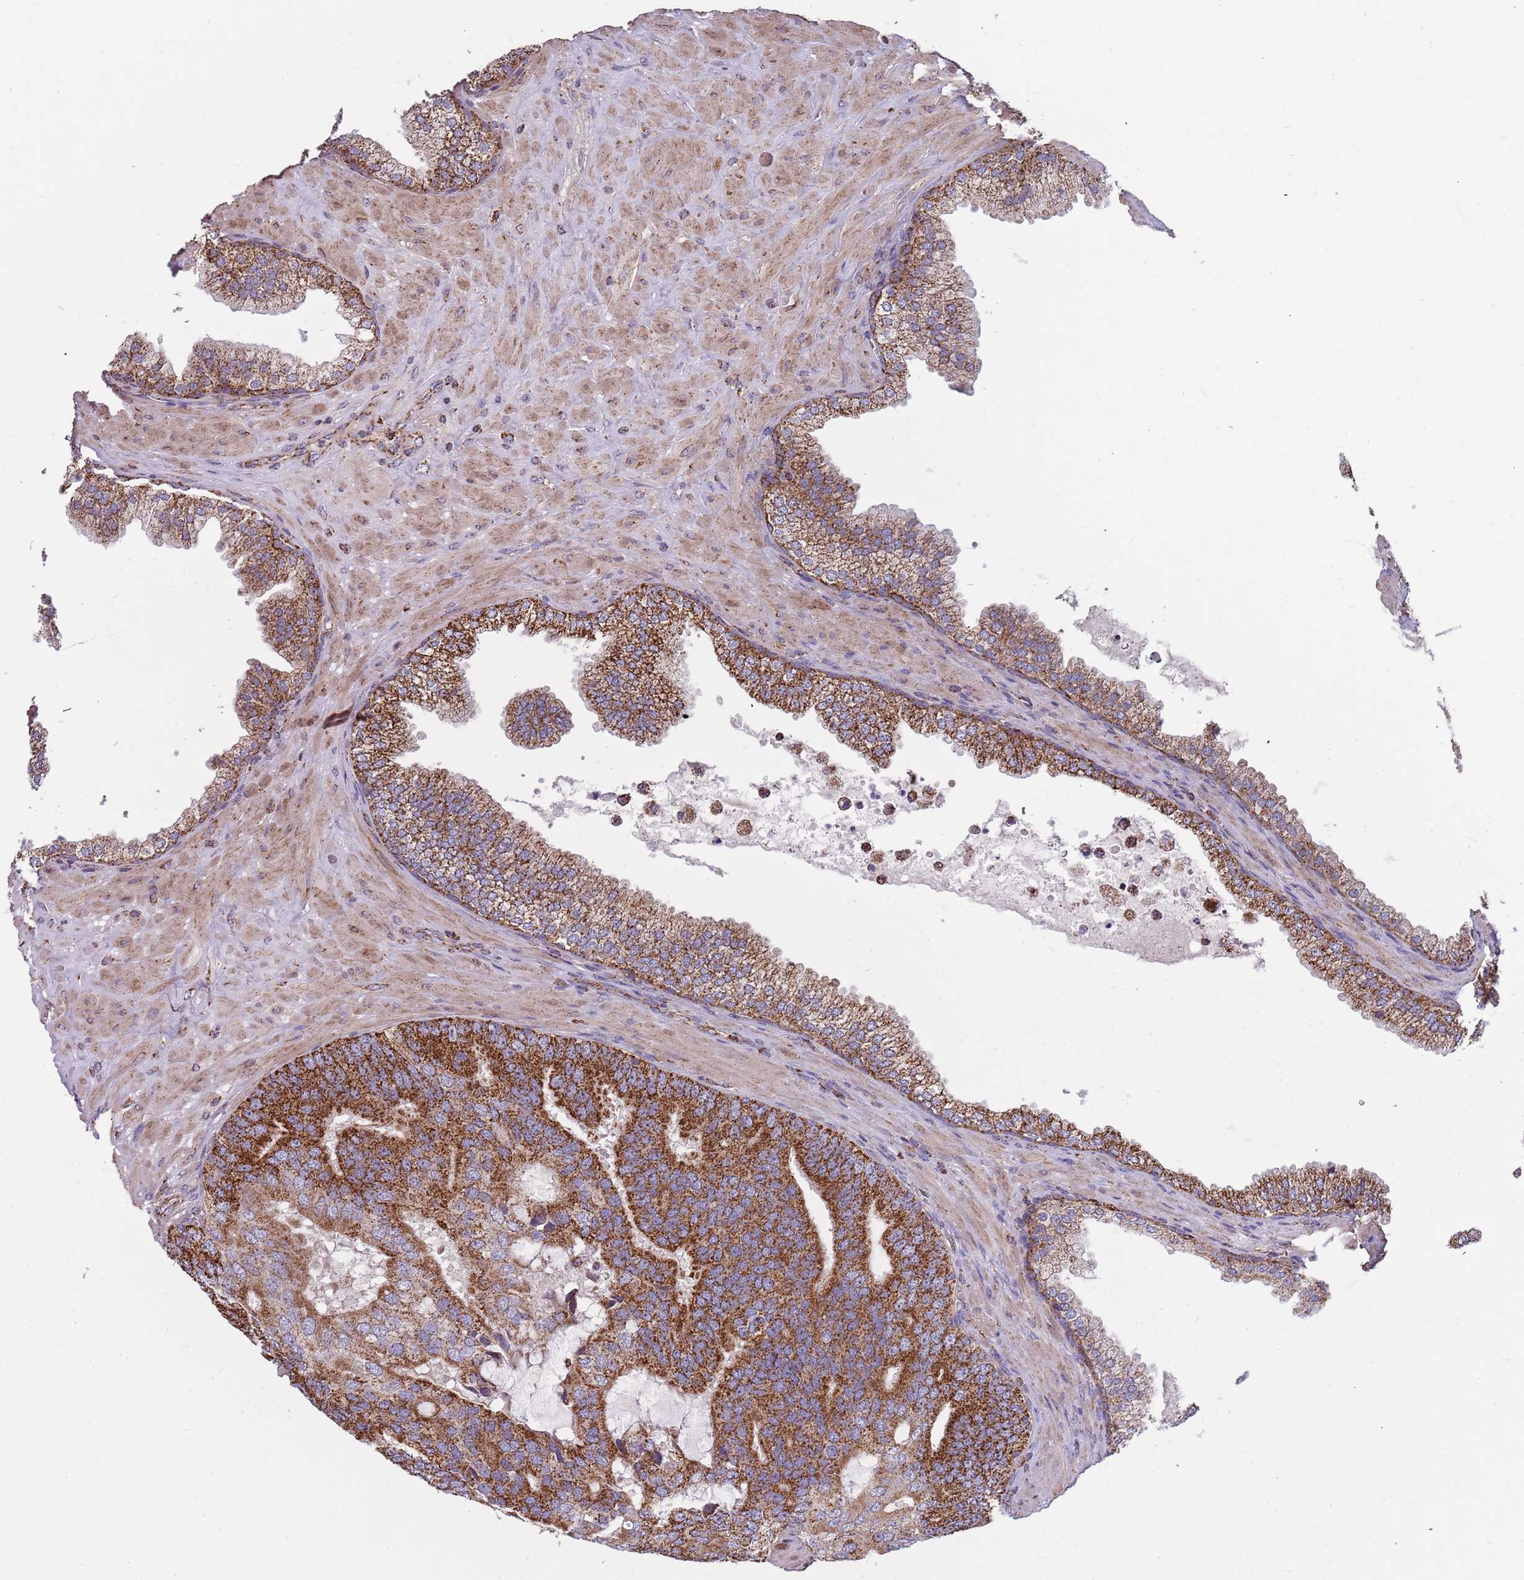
{"staining": {"intensity": "strong", "quantity": ">75%", "location": "cytoplasmic/membranous"}, "tissue": "prostate cancer", "cell_type": "Tumor cells", "image_type": "cancer", "snomed": [{"axis": "morphology", "description": "Adenocarcinoma, High grade"}, {"axis": "topography", "description": "Prostate"}], "caption": "Prostate cancer stained for a protein (brown) displays strong cytoplasmic/membranous positive expression in approximately >75% of tumor cells.", "gene": "VPS16", "patient": {"sex": "male", "age": 55}}